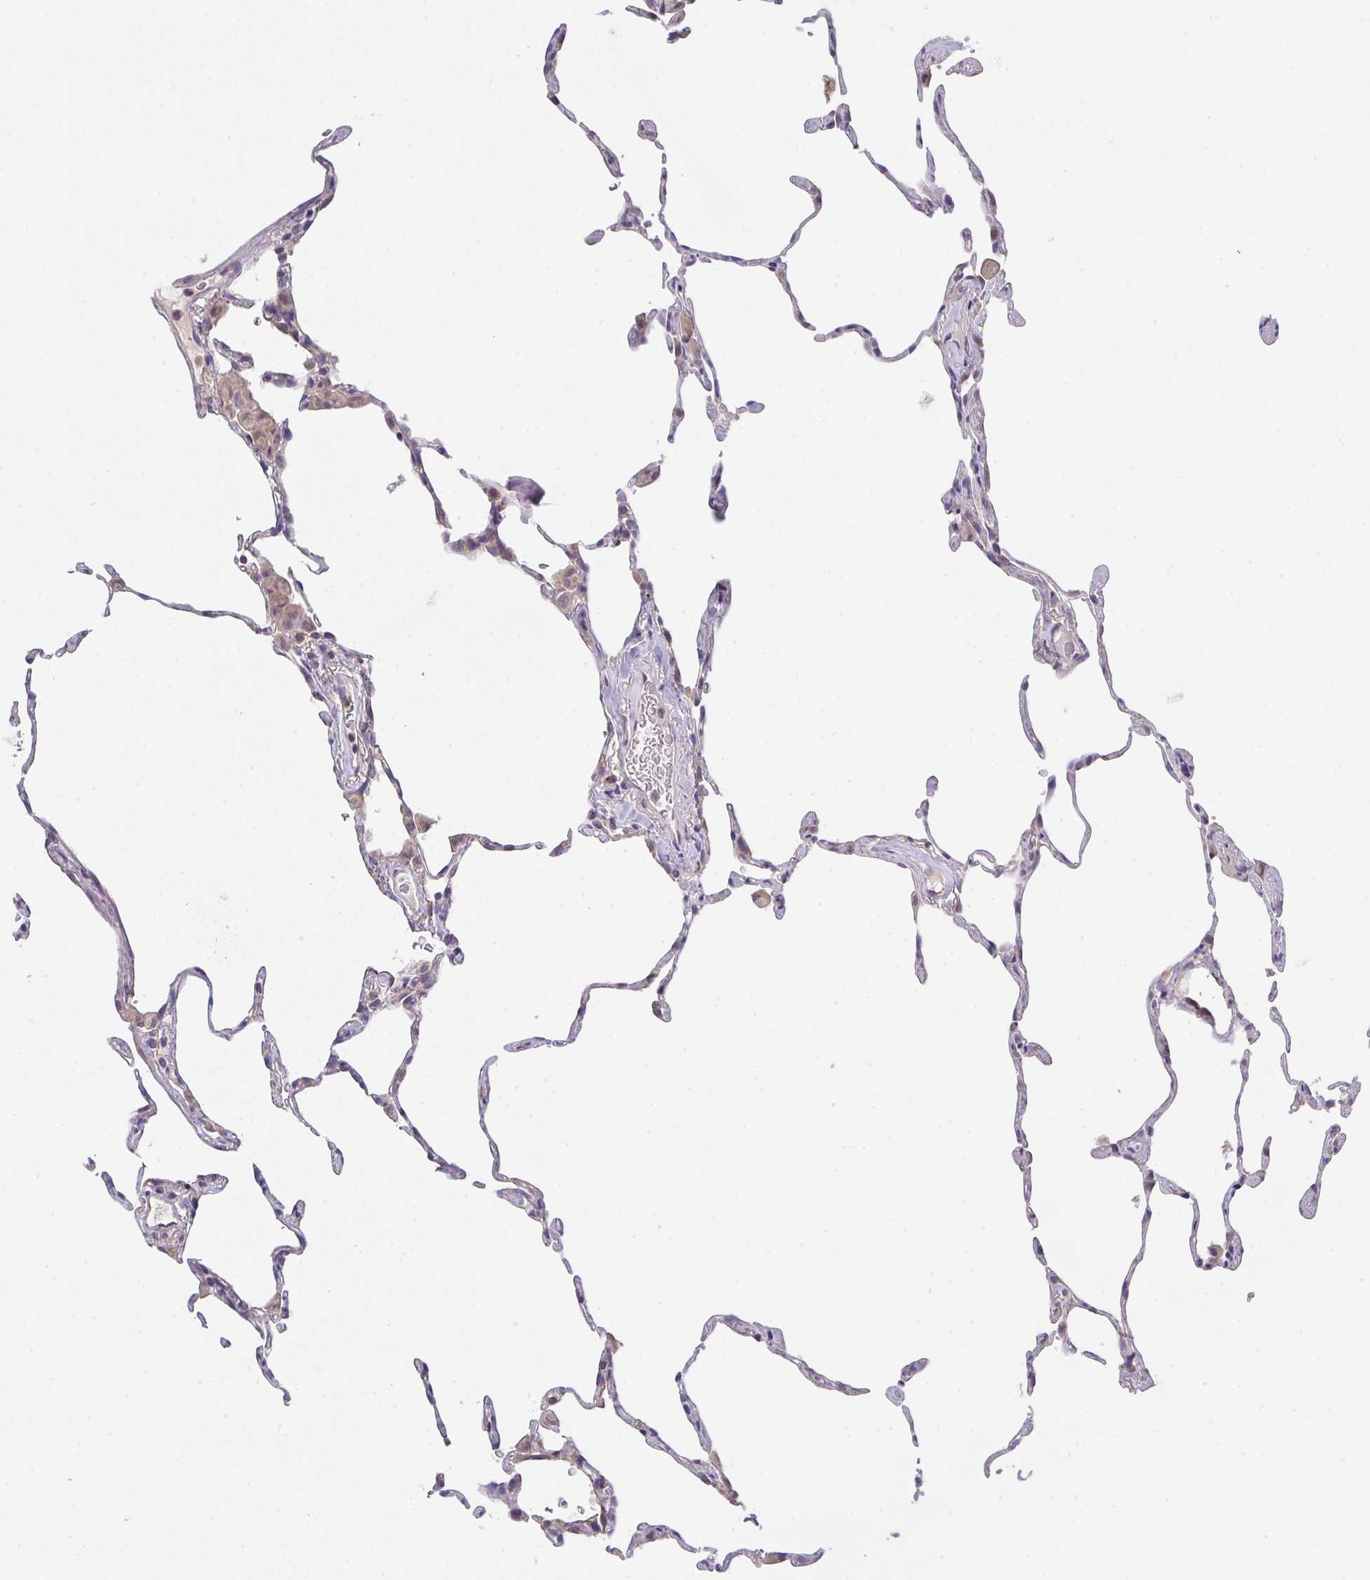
{"staining": {"intensity": "negative", "quantity": "none", "location": "none"}, "tissue": "lung", "cell_type": "Alveolar cells", "image_type": "normal", "snomed": [{"axis": "morphology", "description": "Normal tissue, NOS"}, {"axis": "topography", "description": "Lung"}], "caption": "IHC histopathology image of benign lung stained for a protein (brown), which demonstrates no staining in alveolar cells.", "gene": "TSPAN31", "patient": {"sex": "female", "age": 57}}